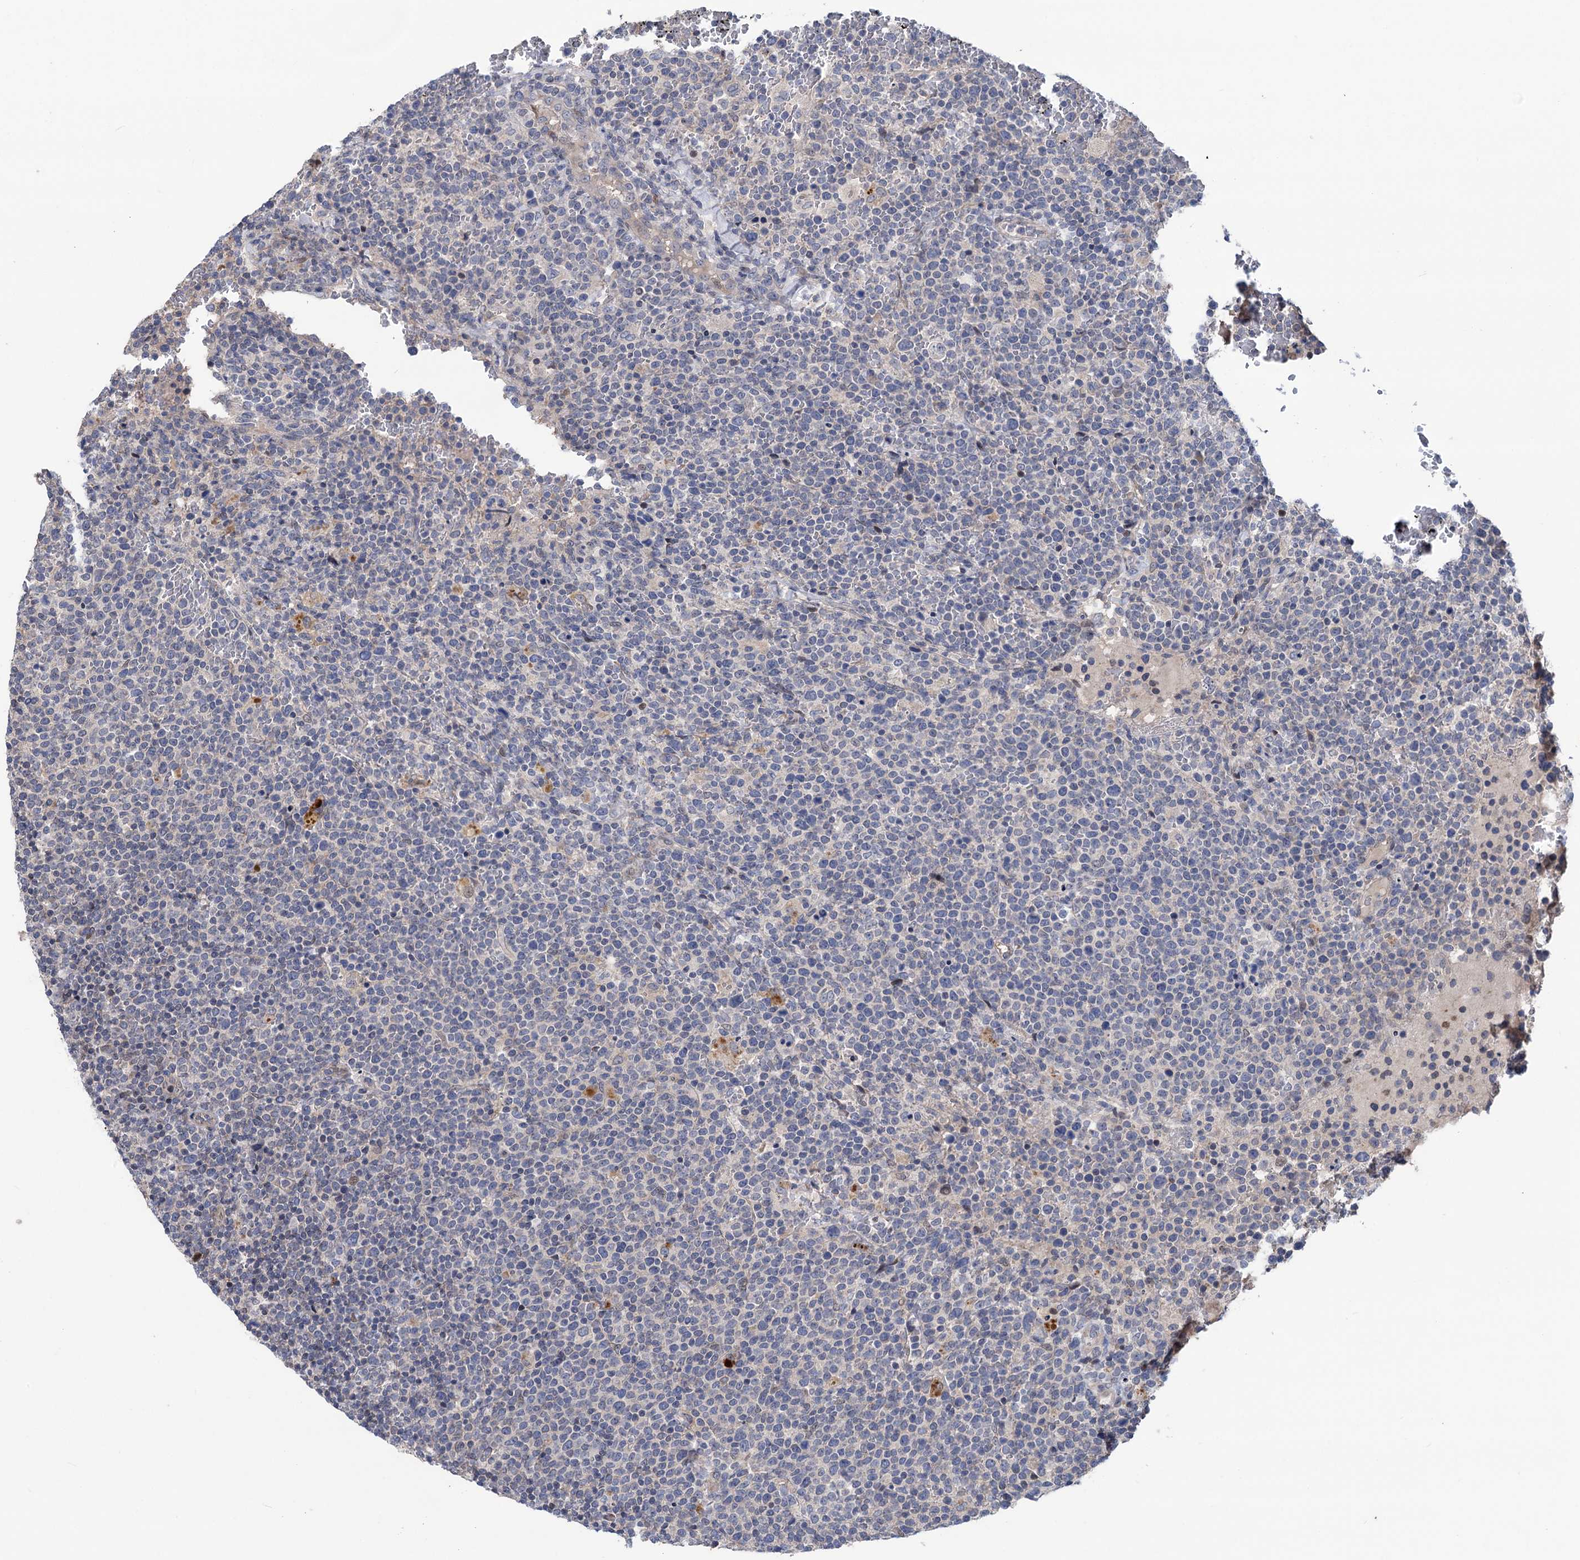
{"staining": {"intensity": "negative", "quantity": "none", "location": "none"}, "tissue": "lymphoma", "cell_type": "Tumor cells", "image_type": "cancer", "snomed": [{"axis": "morphology", "description": "Malignant lymphoma, non-Hodgkin's type, High grade"}, {"axis": "topography", "description": "Lymph node"}], "caption": "DAB (3,3'-diaminobenzidine) immunohistochemical staining of human malignant lymphoma, non-Hodgkin's type (high-grade) displays no significant positivity in tumor cells.", "gene": "UBR1", "patient": {"sex": "male", "age": 61}}